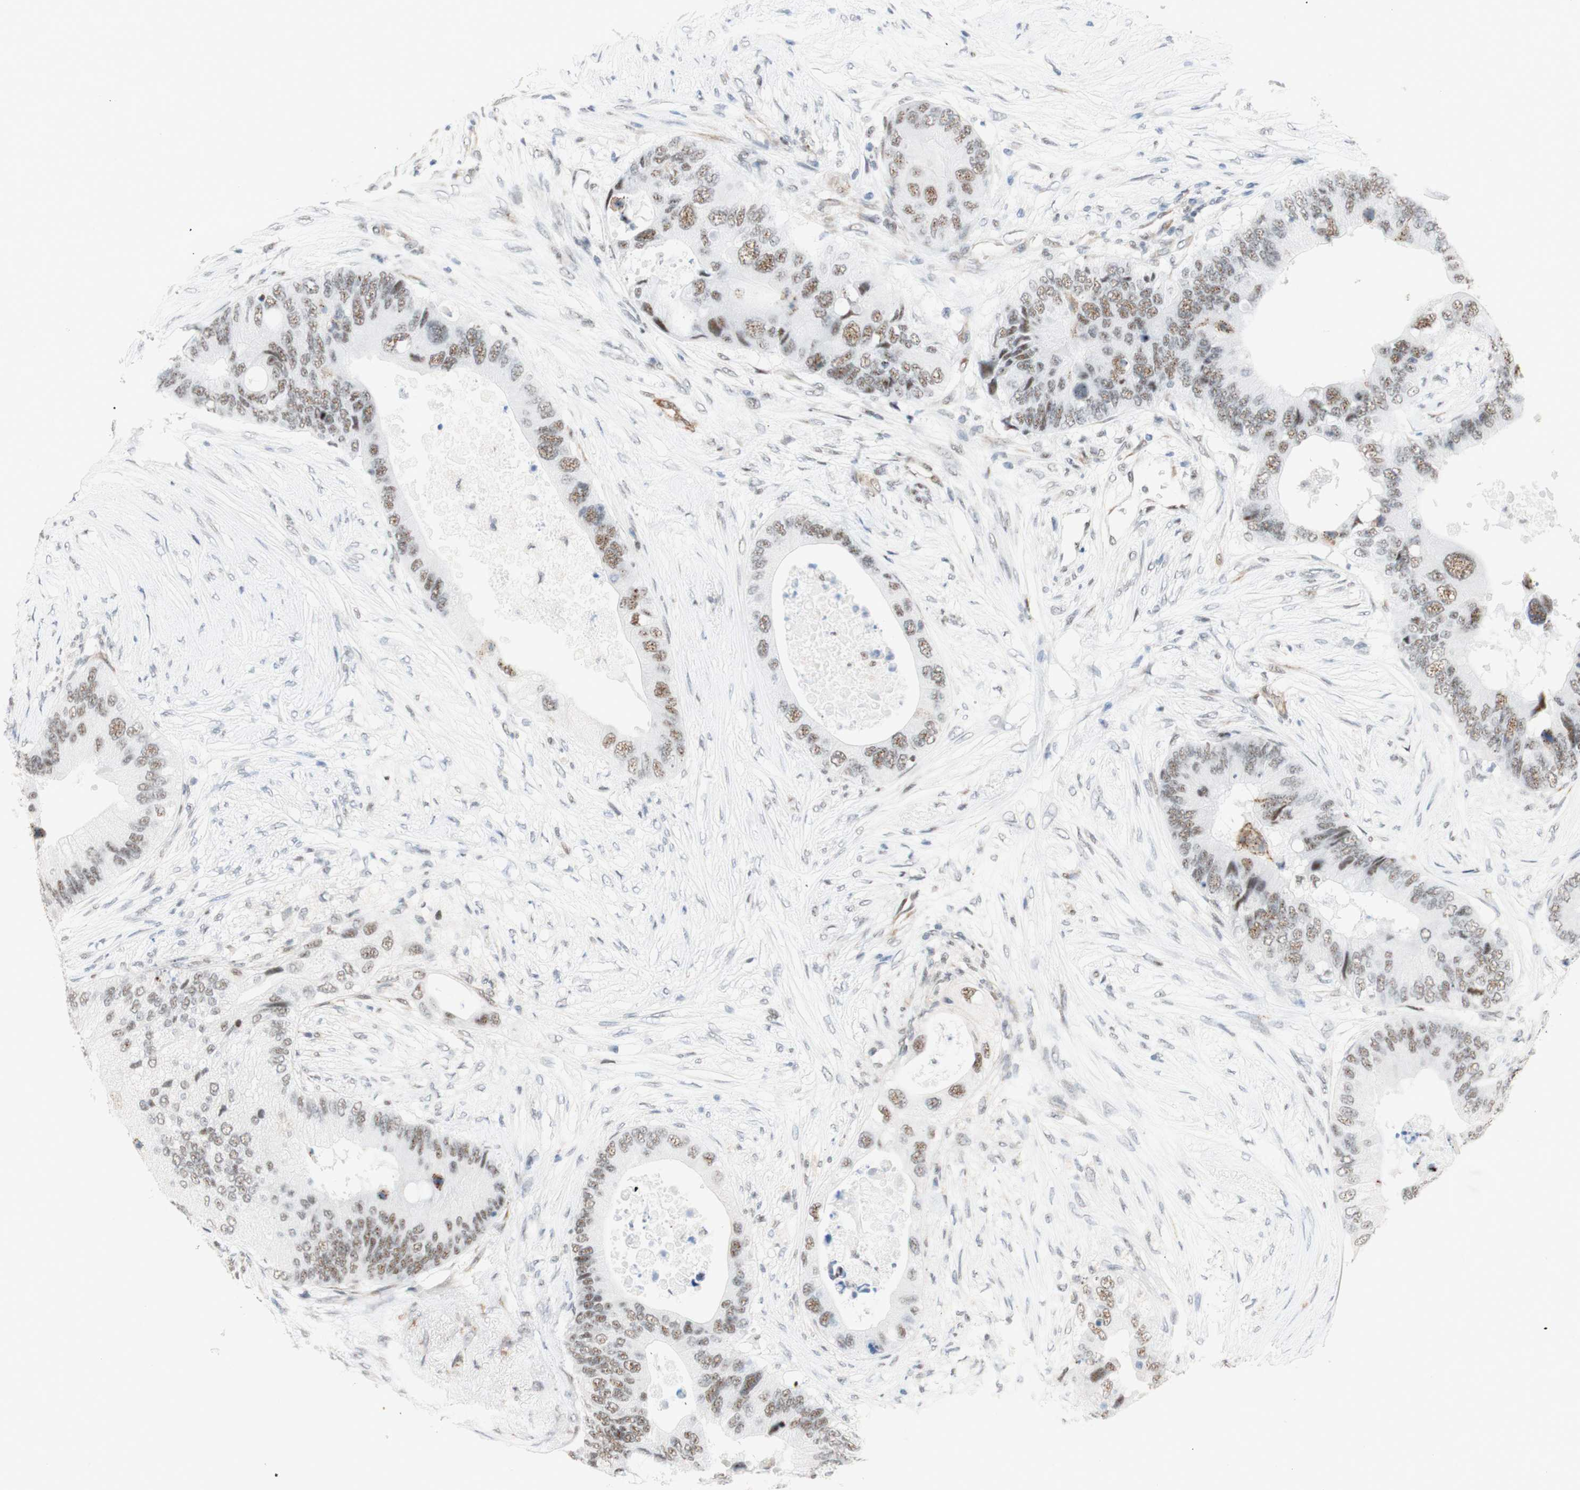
{"staining": {"intensity": "weak", "quantity": "25%-75%", "location": "nuclear"}, "tissue": "colorectal cancer", "cell_type": "Tumor cells", "image_type": "cancer", "snomed": [{"axis": "morphology", "description": "Adenocarcinoma, NOS"}, {"axis": "topography", "description": "Colon"}], "caption": "Weak nuclear protein staining is identified in about 25%-75% of tumor cells in adenocarcinoma (colorectal). (brown staining indicates protein expression, while blue staining denotes nuclei).", "gene": "SAP18", "patient": {"sex": "male", "age": 71}}